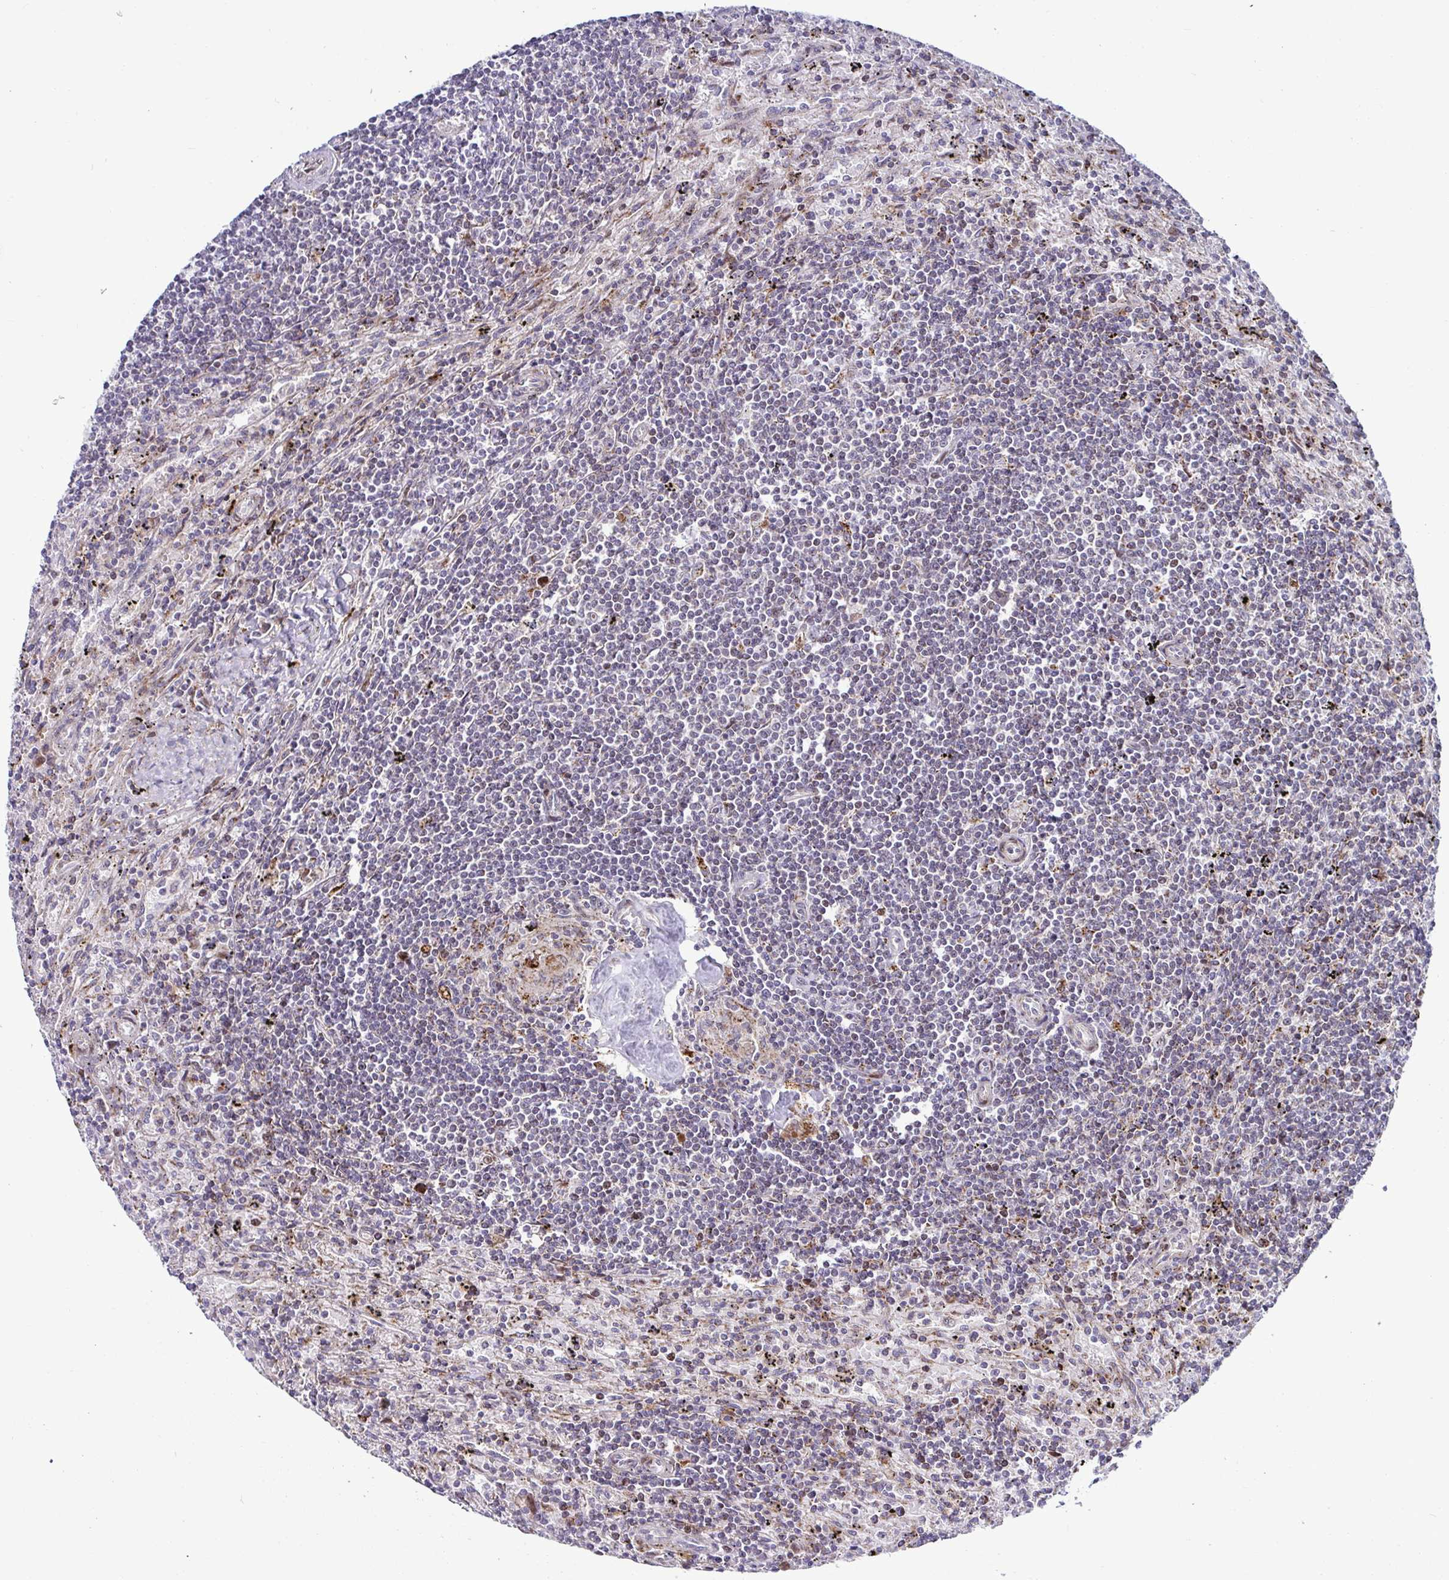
{"staining": {"intensity": "negative", "quantity": "none", "location": "none"}, "tissue": "lymphoma", "cell_type": "Tumor cells", "image_type": "cancer", "snomed": [{"axis": "morphology", "description": "Malignant lymphoma, non-Hodgkin's type, Low grade"}, {"axis": "topography", "description": "Spleen"}], "caption": "Immunohistochemical staining of human low-grade malignant lymphoma, non-Hodgkin's type demonstrates no significant staining in tumor cells.", "gene": "DZIP1", "patient": {"sex": "male", "age": 76}}